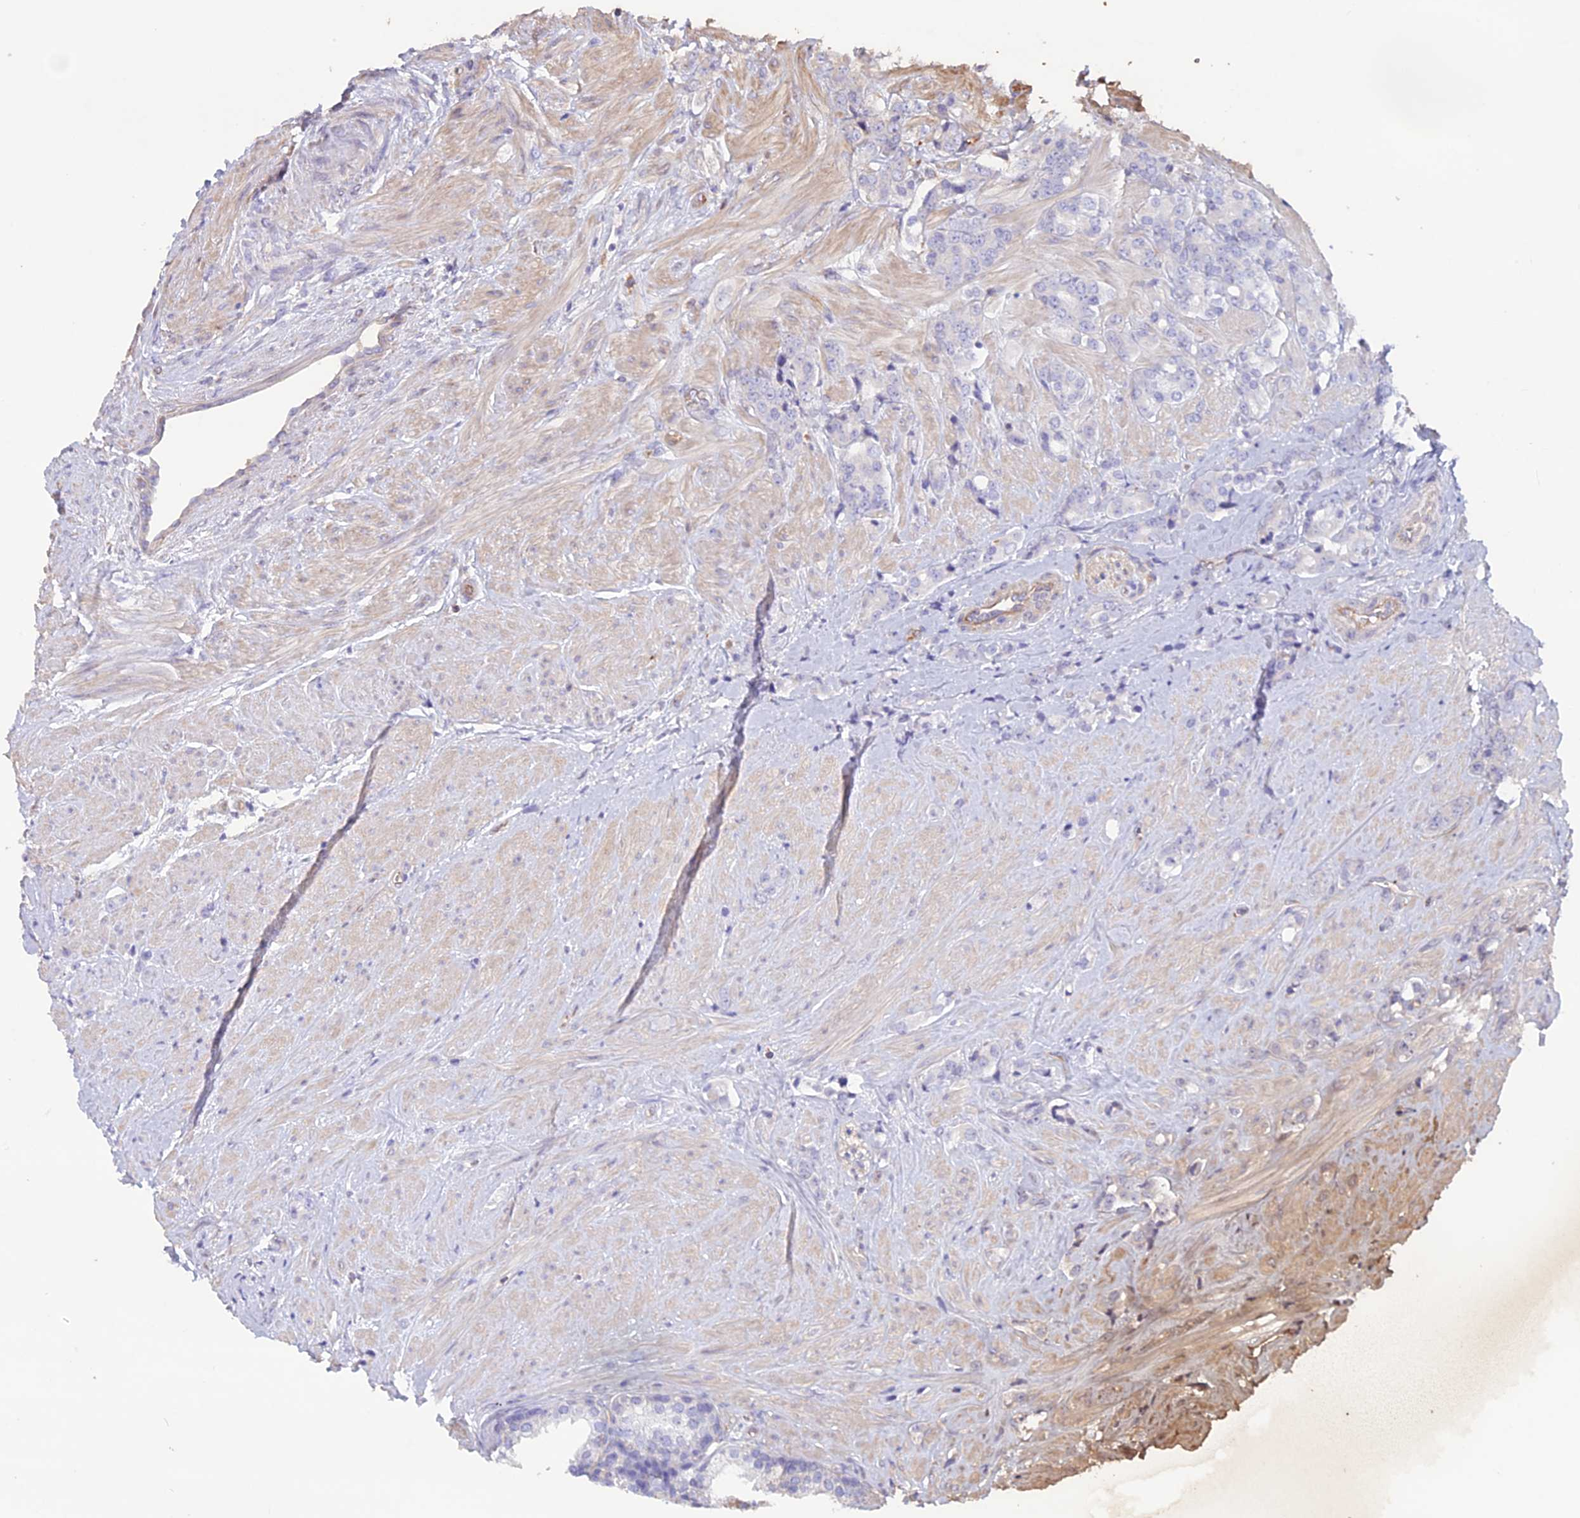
{"staining": {"intensity": "negative", "quantity": "none", "location": "none"}, "tissue": "prostate cancer", "cell_type": "Tumor cells", "image_type": "cancer", "snomed": [{"axis": "morphology", "description": "Adenocarcinoma, High grade"}, {"axis": "topography", "description": "Prostate"}], "caption": "Protein analysis of prostate cancer displays no significant staining in tumor cells.", "gene": "CCDC148", "patient": {"sex": "male", "age": 62}}